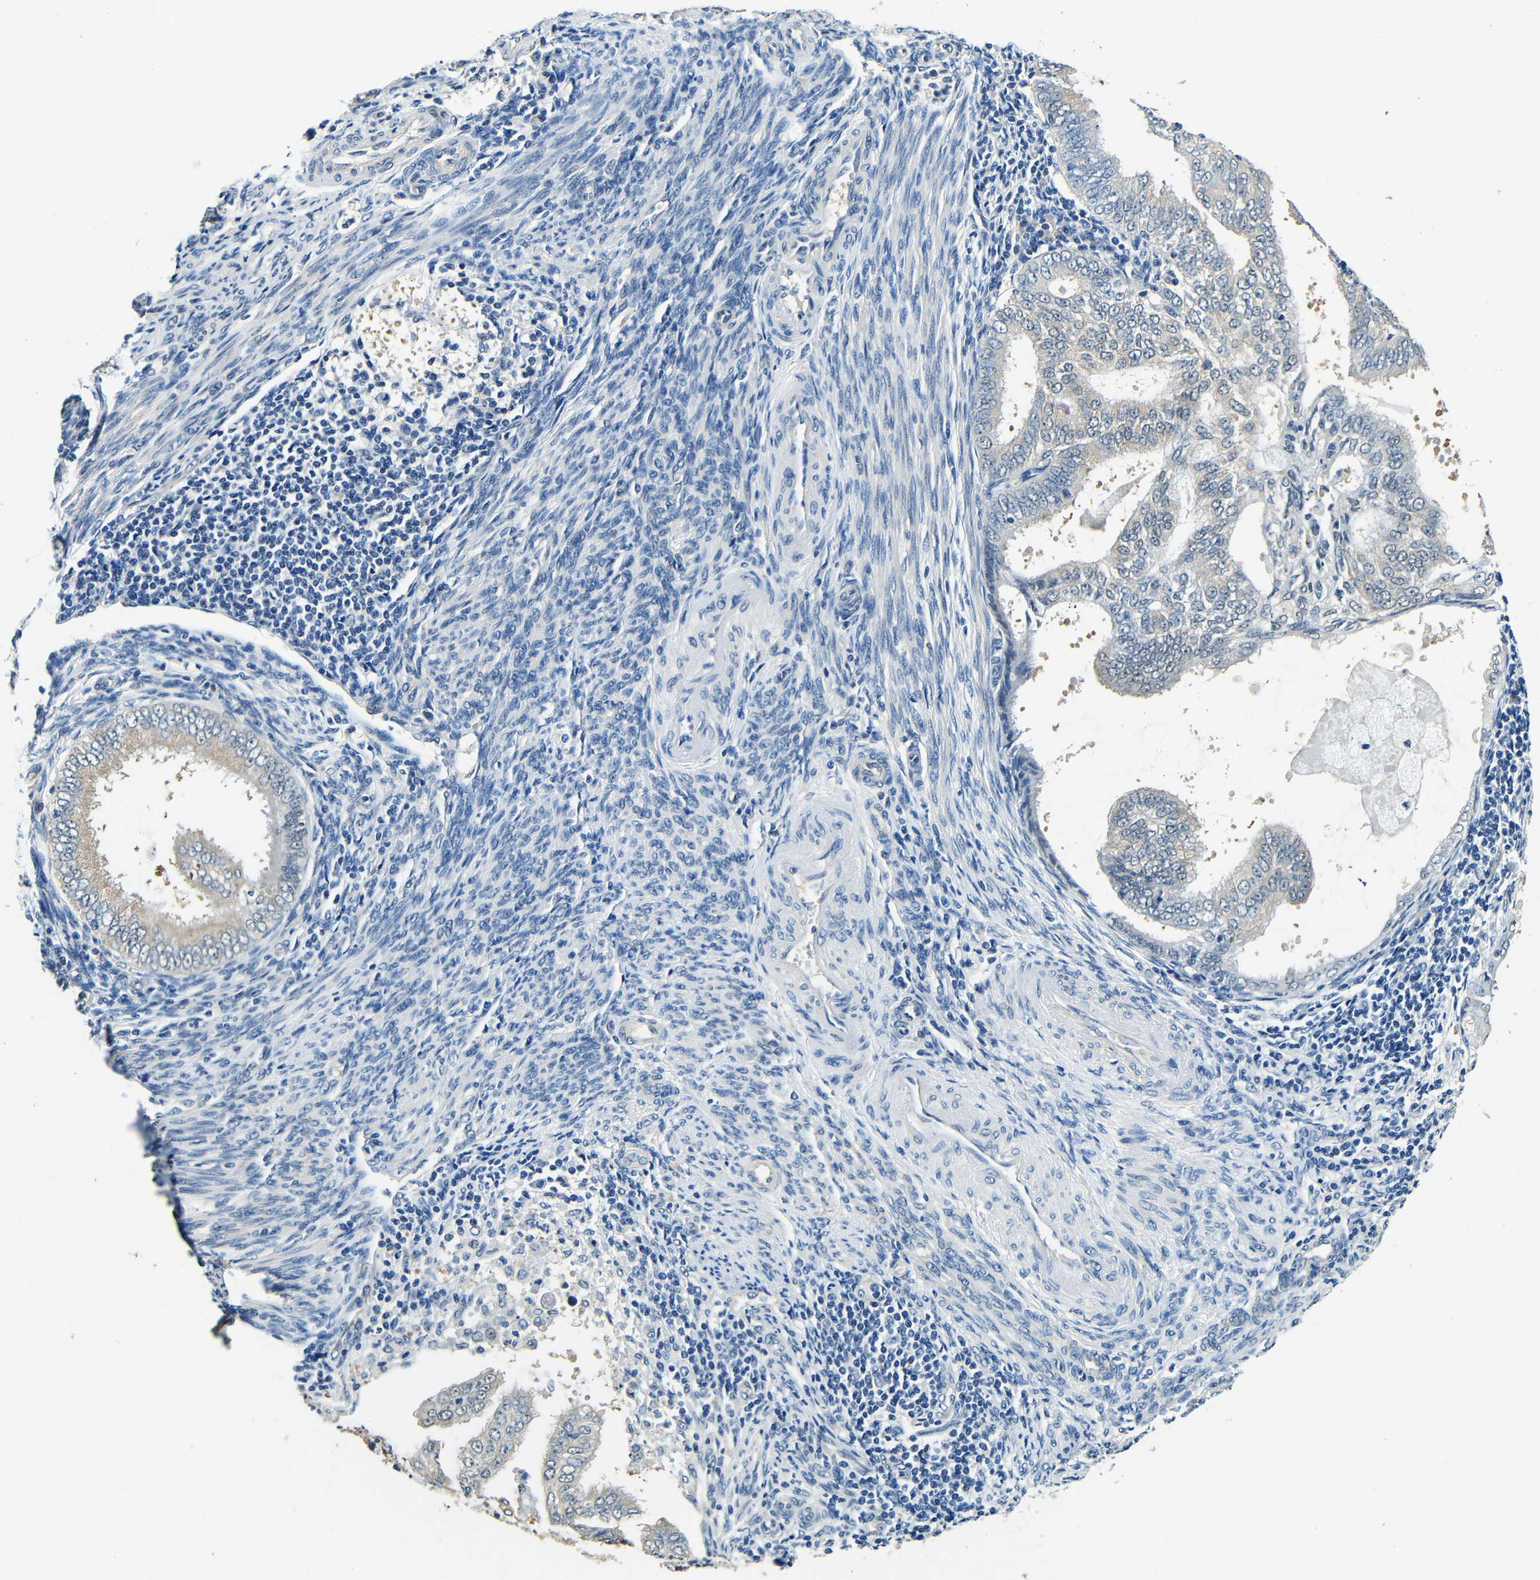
{"staining": {"intensity": "weak", "quantity": "25%-75%", "location": "cytoplasmic/membranous"}, "tissue": "endometrial cancer", "cell_type": "Tumor cells", "image_type": "cancer", "snomed": [{"axis": "morphology", "description": "Adenocarcinoma, NOS"}, {"axis": "topography", "description": "Endometrium"}], "caption": "Endometrial cancer (adenocarcinoma) stained with DAB immunohistochemistry reveals low levels of weak cytoplasmic/membranous staining in about 25%-75% of tumor cells.", "gene": "ADAP1", "patient": {"sex": "female", "age": 58}}